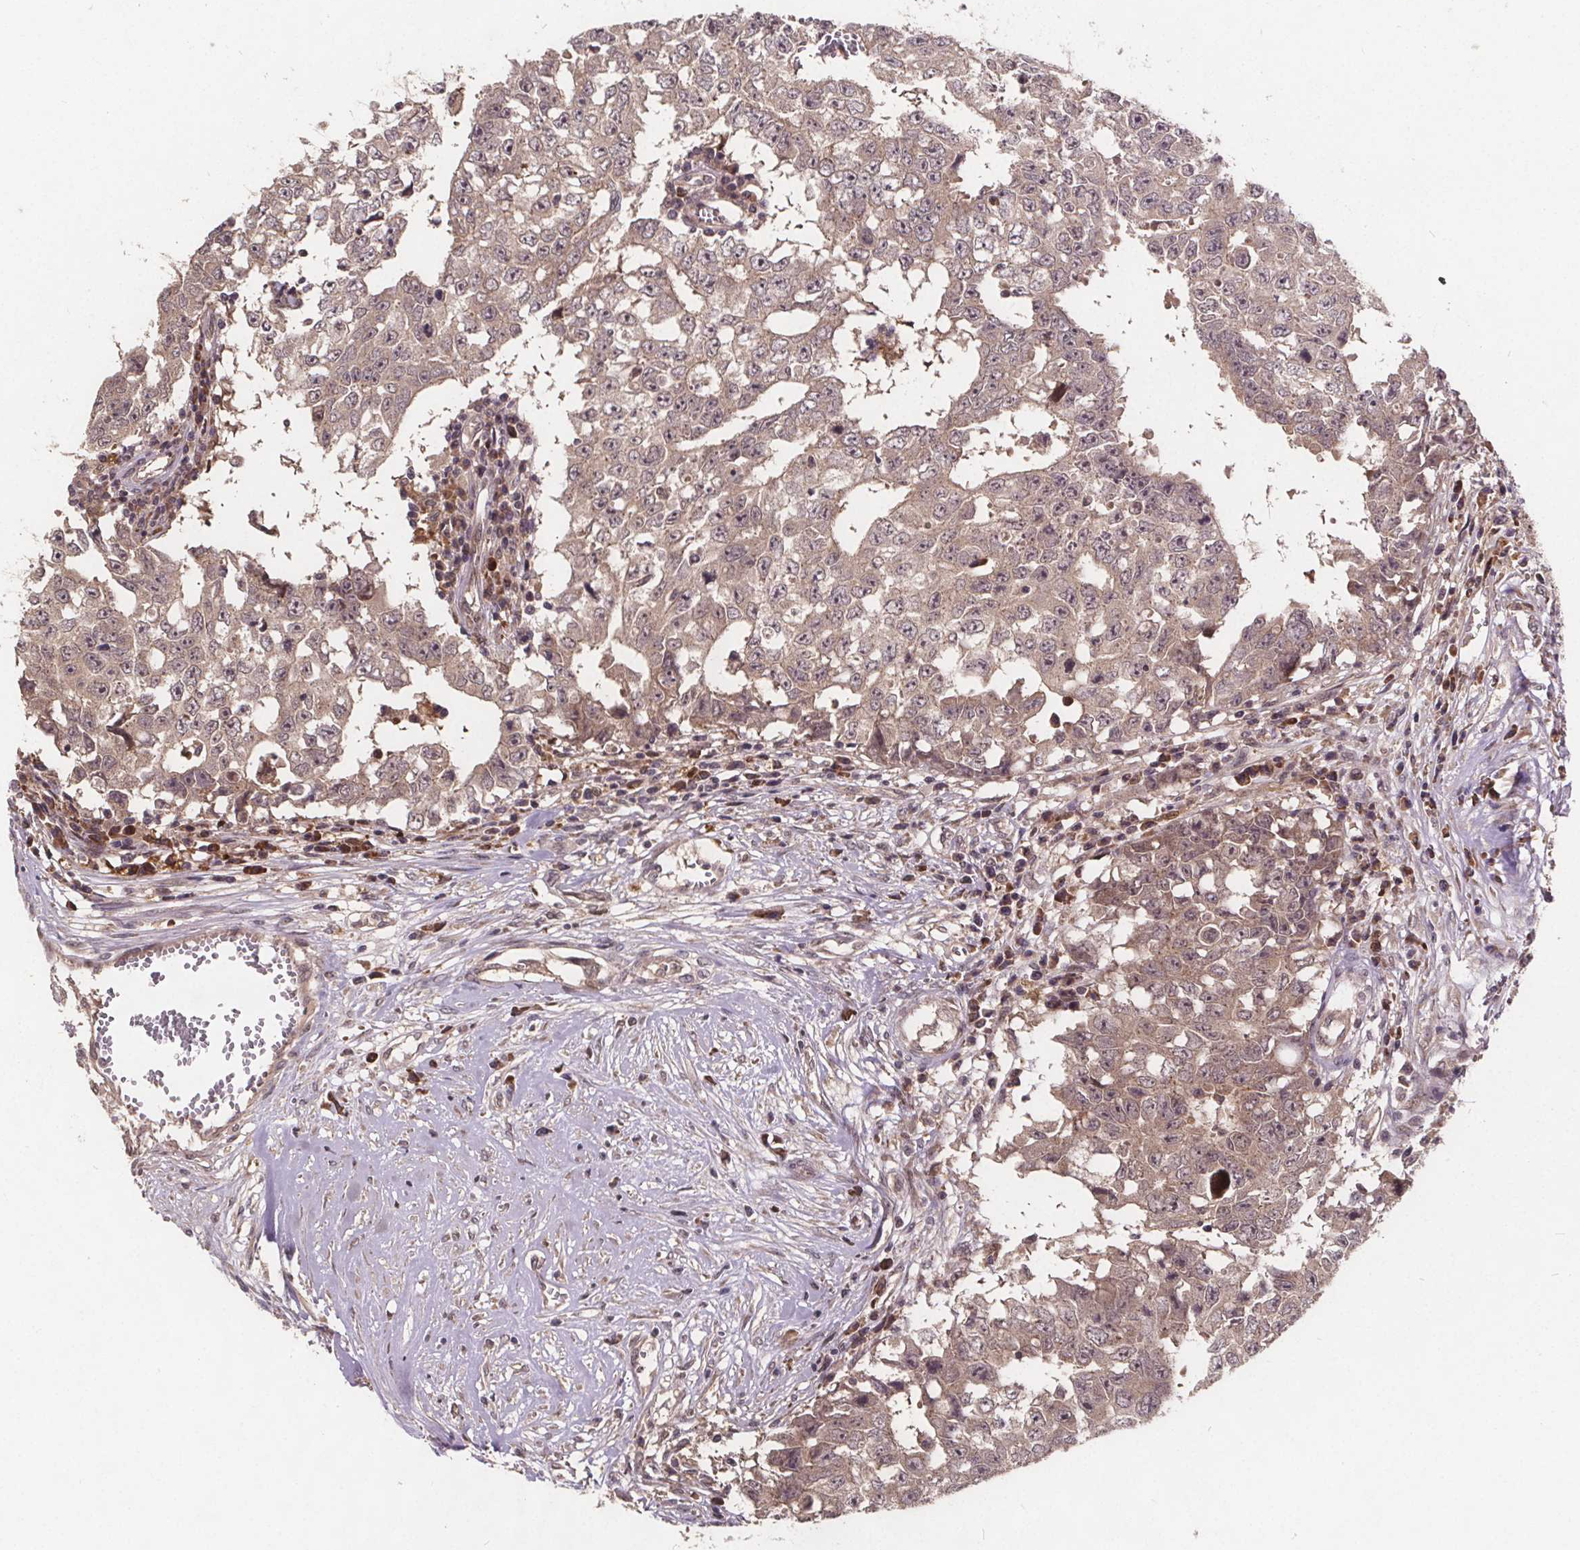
{"staining": {"intensity": "weak", "quantity": "<25%", "location": "cytoplasmic/membranous,nuclear"}, "tissue": "testis cancer", "cell_type": "Tumor cells", "image_type": "cancer", "snomed": [{"axis": "morphology", "description": "Carcinoma, Embryonal, NOS"}, {"axis": "topography", "description": "Testis"}], "caption": "Immunohistochemical staining of embryonal carcinoma (testis) exhibits no significant expression in tumor cells.", "gene": "USP9X", "patient": {"sex": "male", "age": 36}}